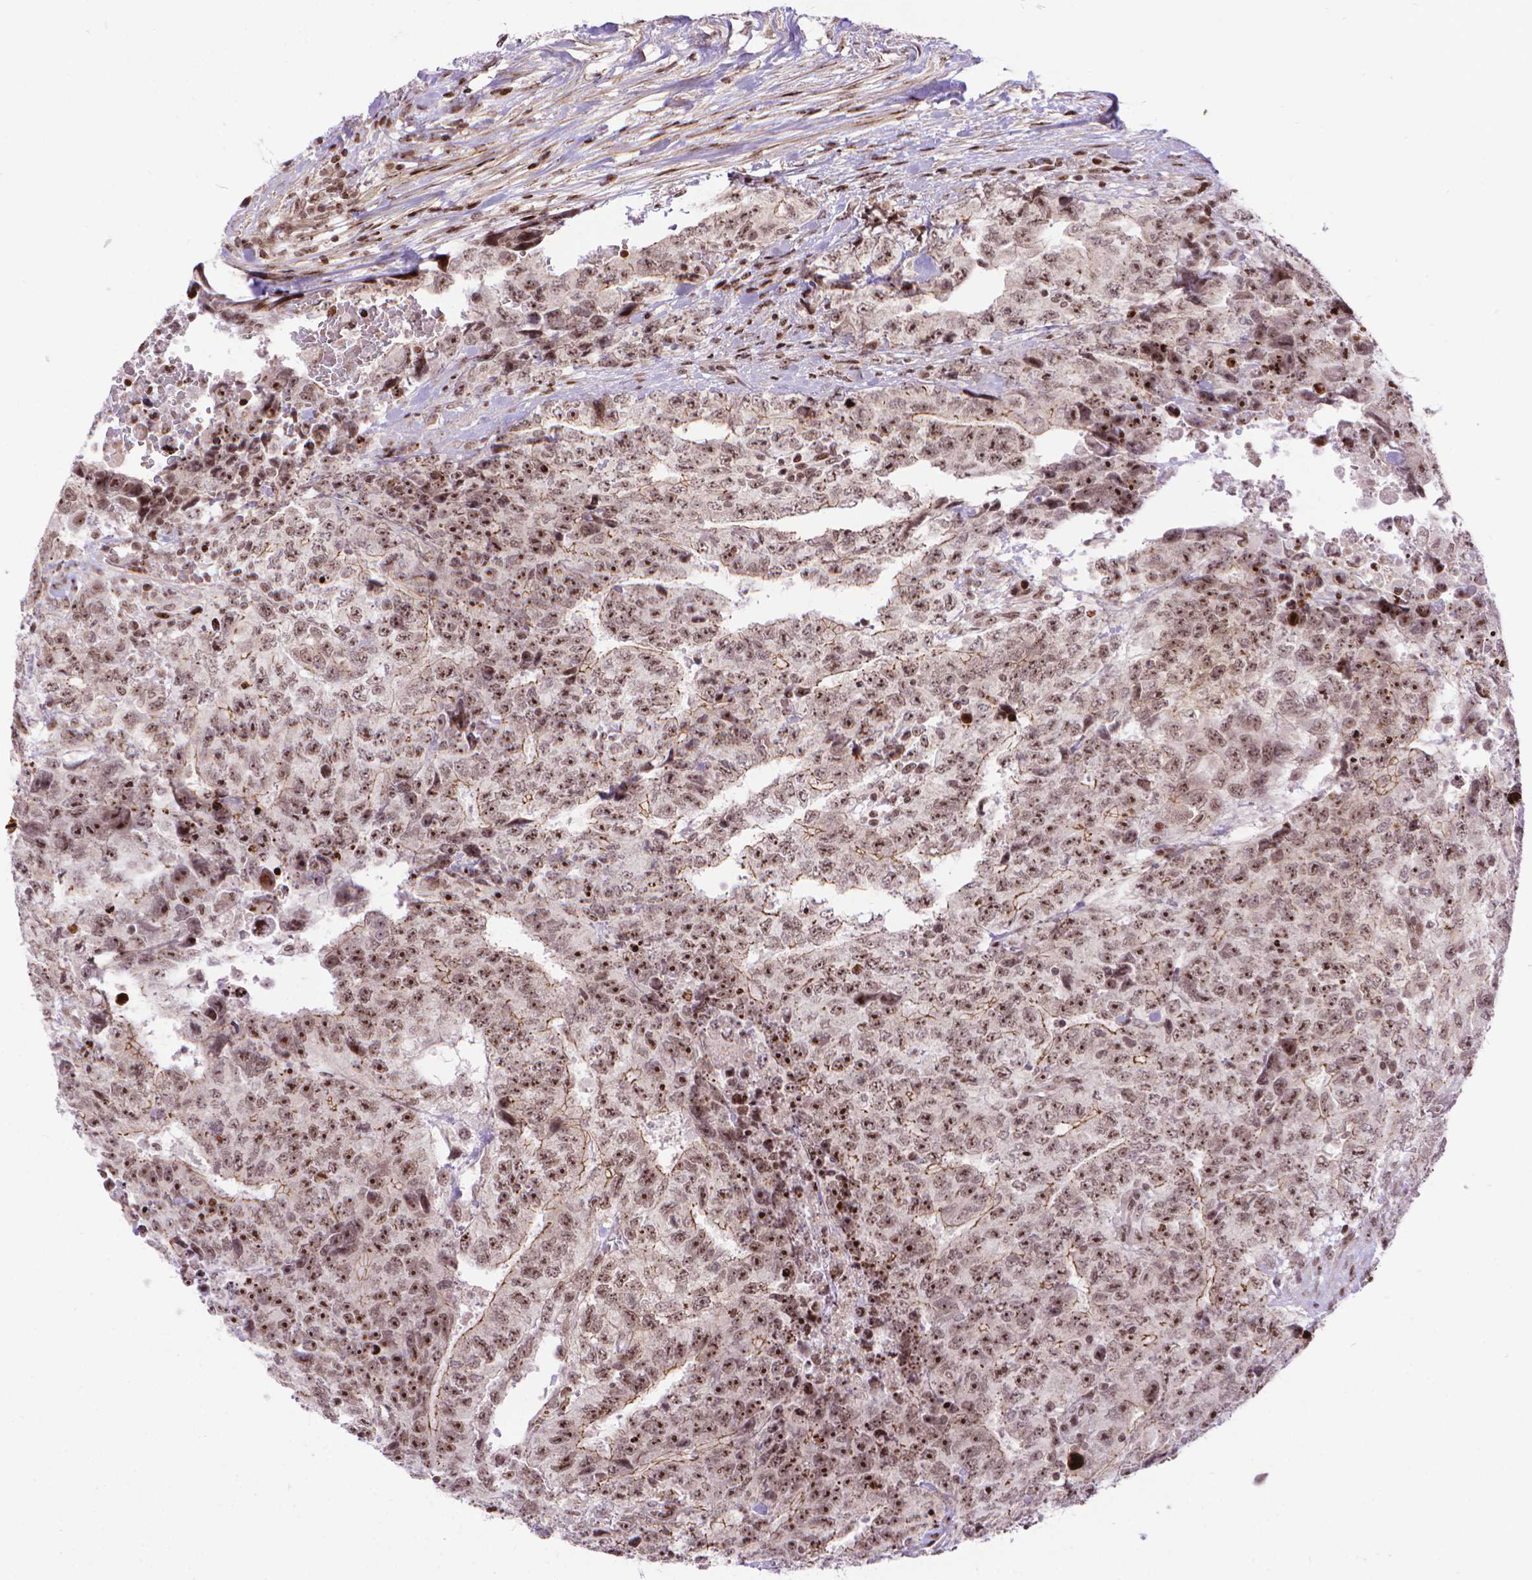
{"staining": {"intensity": "moderate", "quantity": "<25%", "location": "nuclear"}, "tissue": "testis cancer", "cell_type": "Tumor cells", "image_type": "cancer", "snomed": [{"axis": "morphology", "description": "Carcinoma, Embryonal, NOS"}, {"axis": "topography", "description": "Testis"}], "caption": "Immunohistochemistry (DAB) staining of testis embryonal carcinoma demonstrates moderate nuclear protein positivity in approximately <25% of tumor cells. The staining was performed using DAB (3,3'-diaminobenzidine) to visualize the protein expression in brown, while the nuclei were stained in blue with hematoxylin (Magnification: 20x).", "gene": "AMER1", "patient": {"sex": "male", "age": 24}}